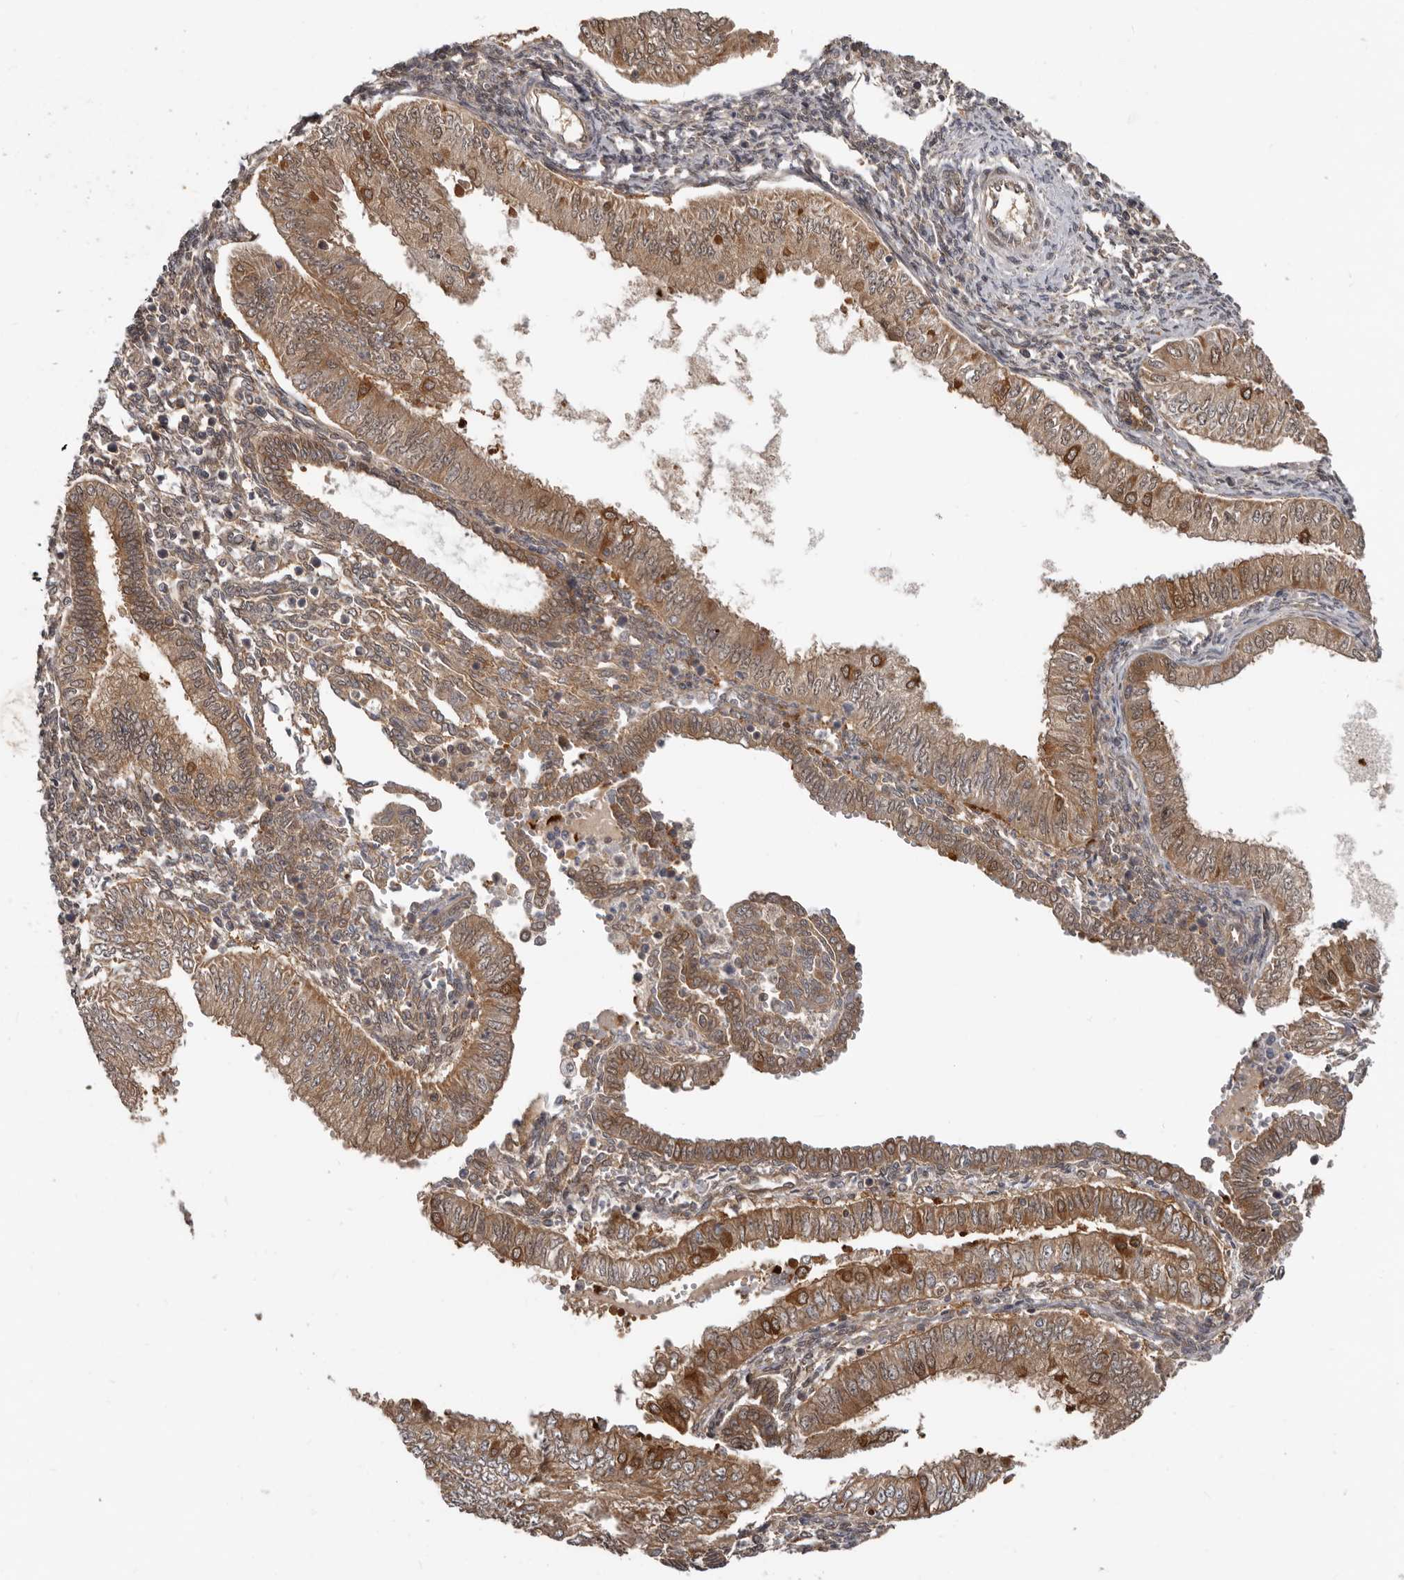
{"staining": {"intensity": "moderate", "quantity": ">75%", "location": "cytoplasmic/membranous"}, "tissue": "endometrial cancer", "cell_type": "Tumor cells", "image_type": "cancer", "snomed": [{"axis": "morphology", "description": "Normal tissue, NOS"}, {"axis": "morphology", "description": "Adenocarcinoma, NOS"}, {"axis": "topography", "description": "Endometrium"}], "caption": "Protein staining by immunohistochemistry displays moderate cytoplasmic/membranous staining in about >75% of tumor cells in endometrial adenocarcinoma.", "gene": "BAD", "patient": {"sex": "female", "age": 53}}